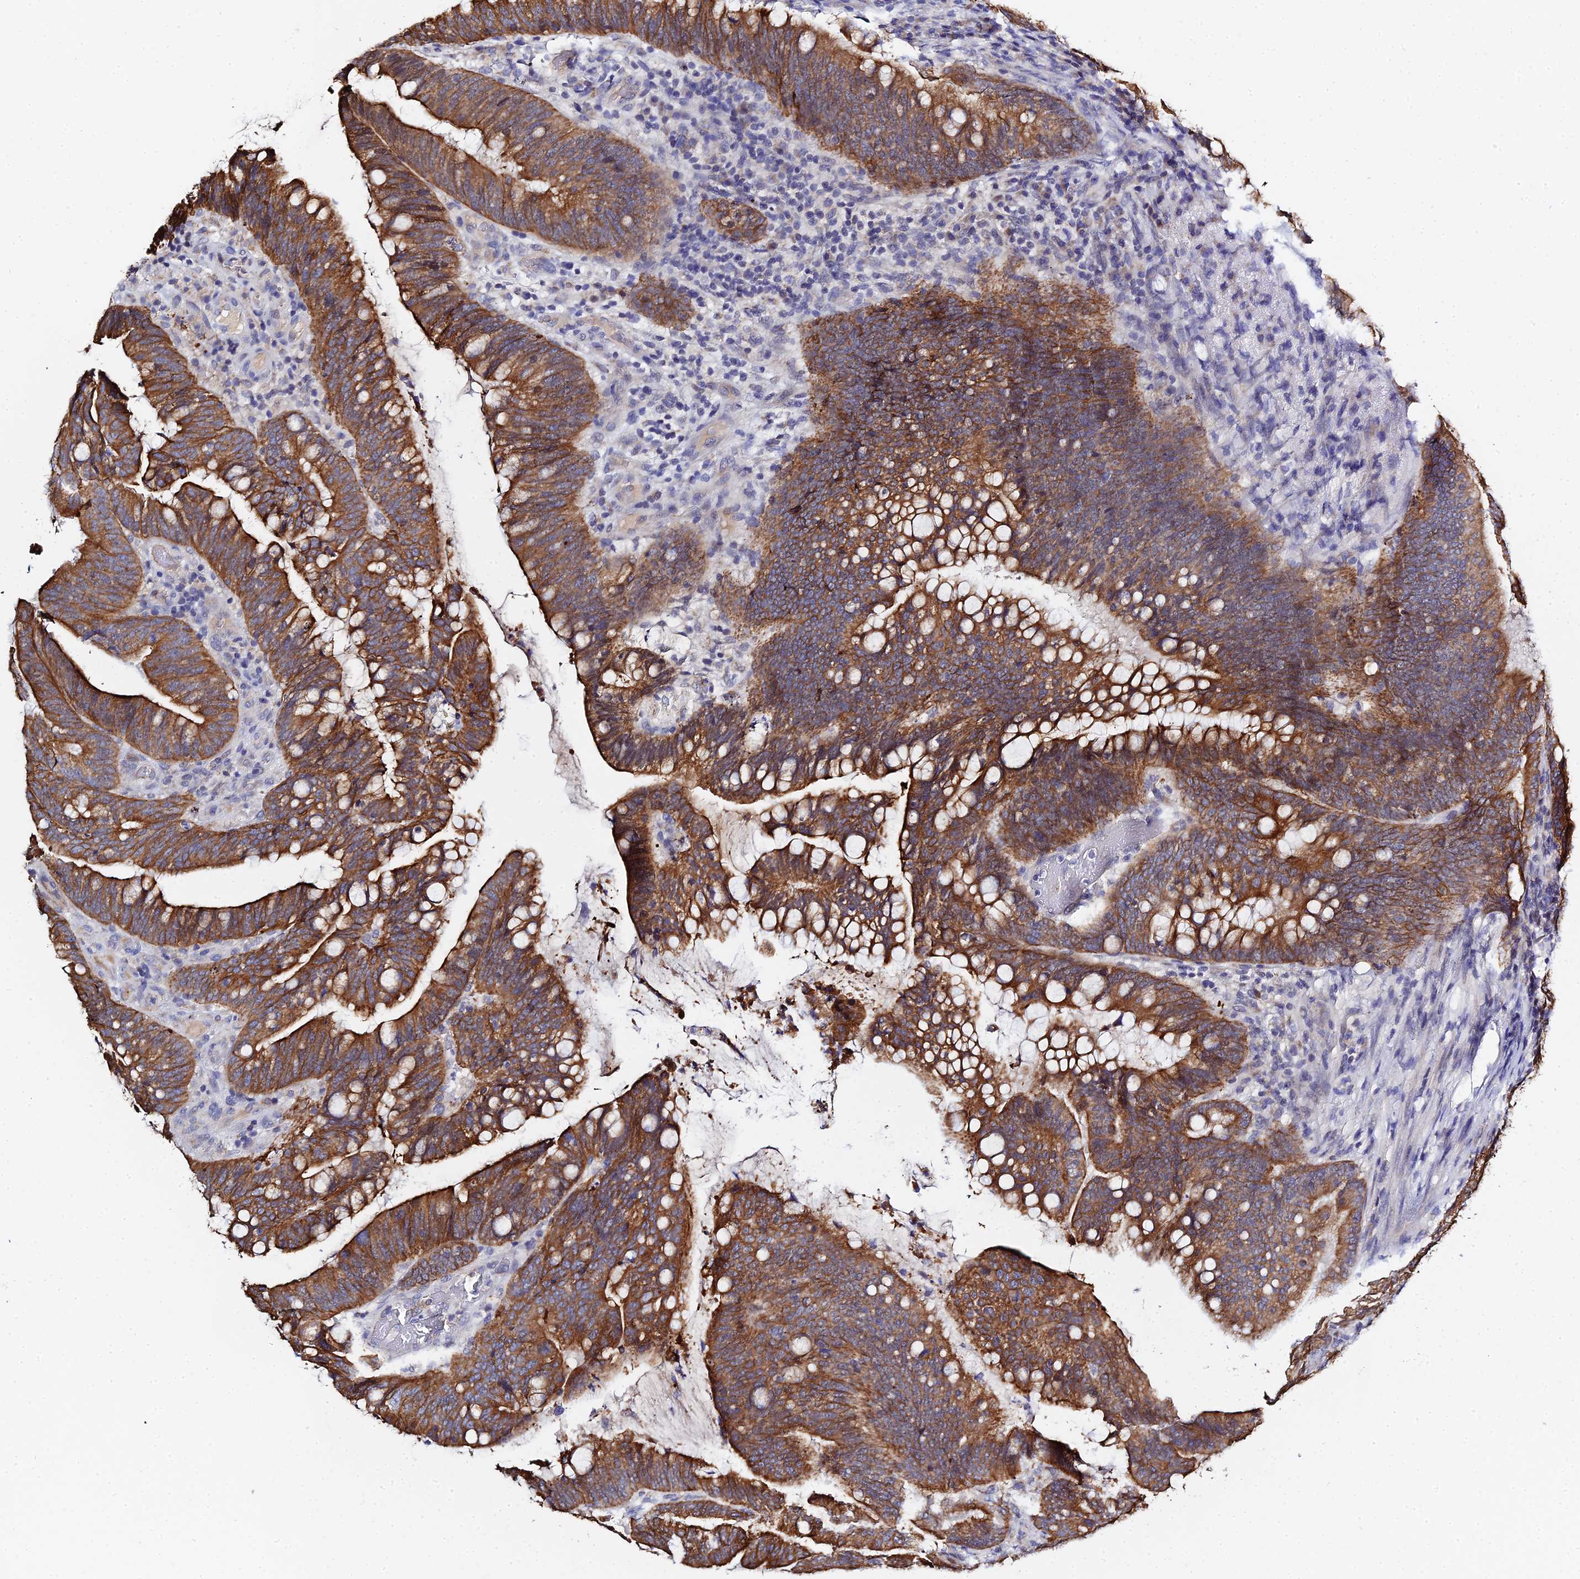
{"staining": {"intensity": "strong", "quantity": ">75%", "location": "cytoplasmic/membranous"}, "tissue": "colorectal cancer", "cell_type": "Tumor cells", "image_type": "cancer", "snomed": [{"axis": "morphology", "description": "Adenocarcinoma, NOS"}, {"axis": "topography", "description": "Colon"}], "caption": "A high amount of strong cytoplasmic/membranous staining is present in about >75% of tumor cells in colorectal cancer (adenocarcinoma) tissue.", "gene": "ZXDA", "patient": {"sex": "female", "age": 66}}